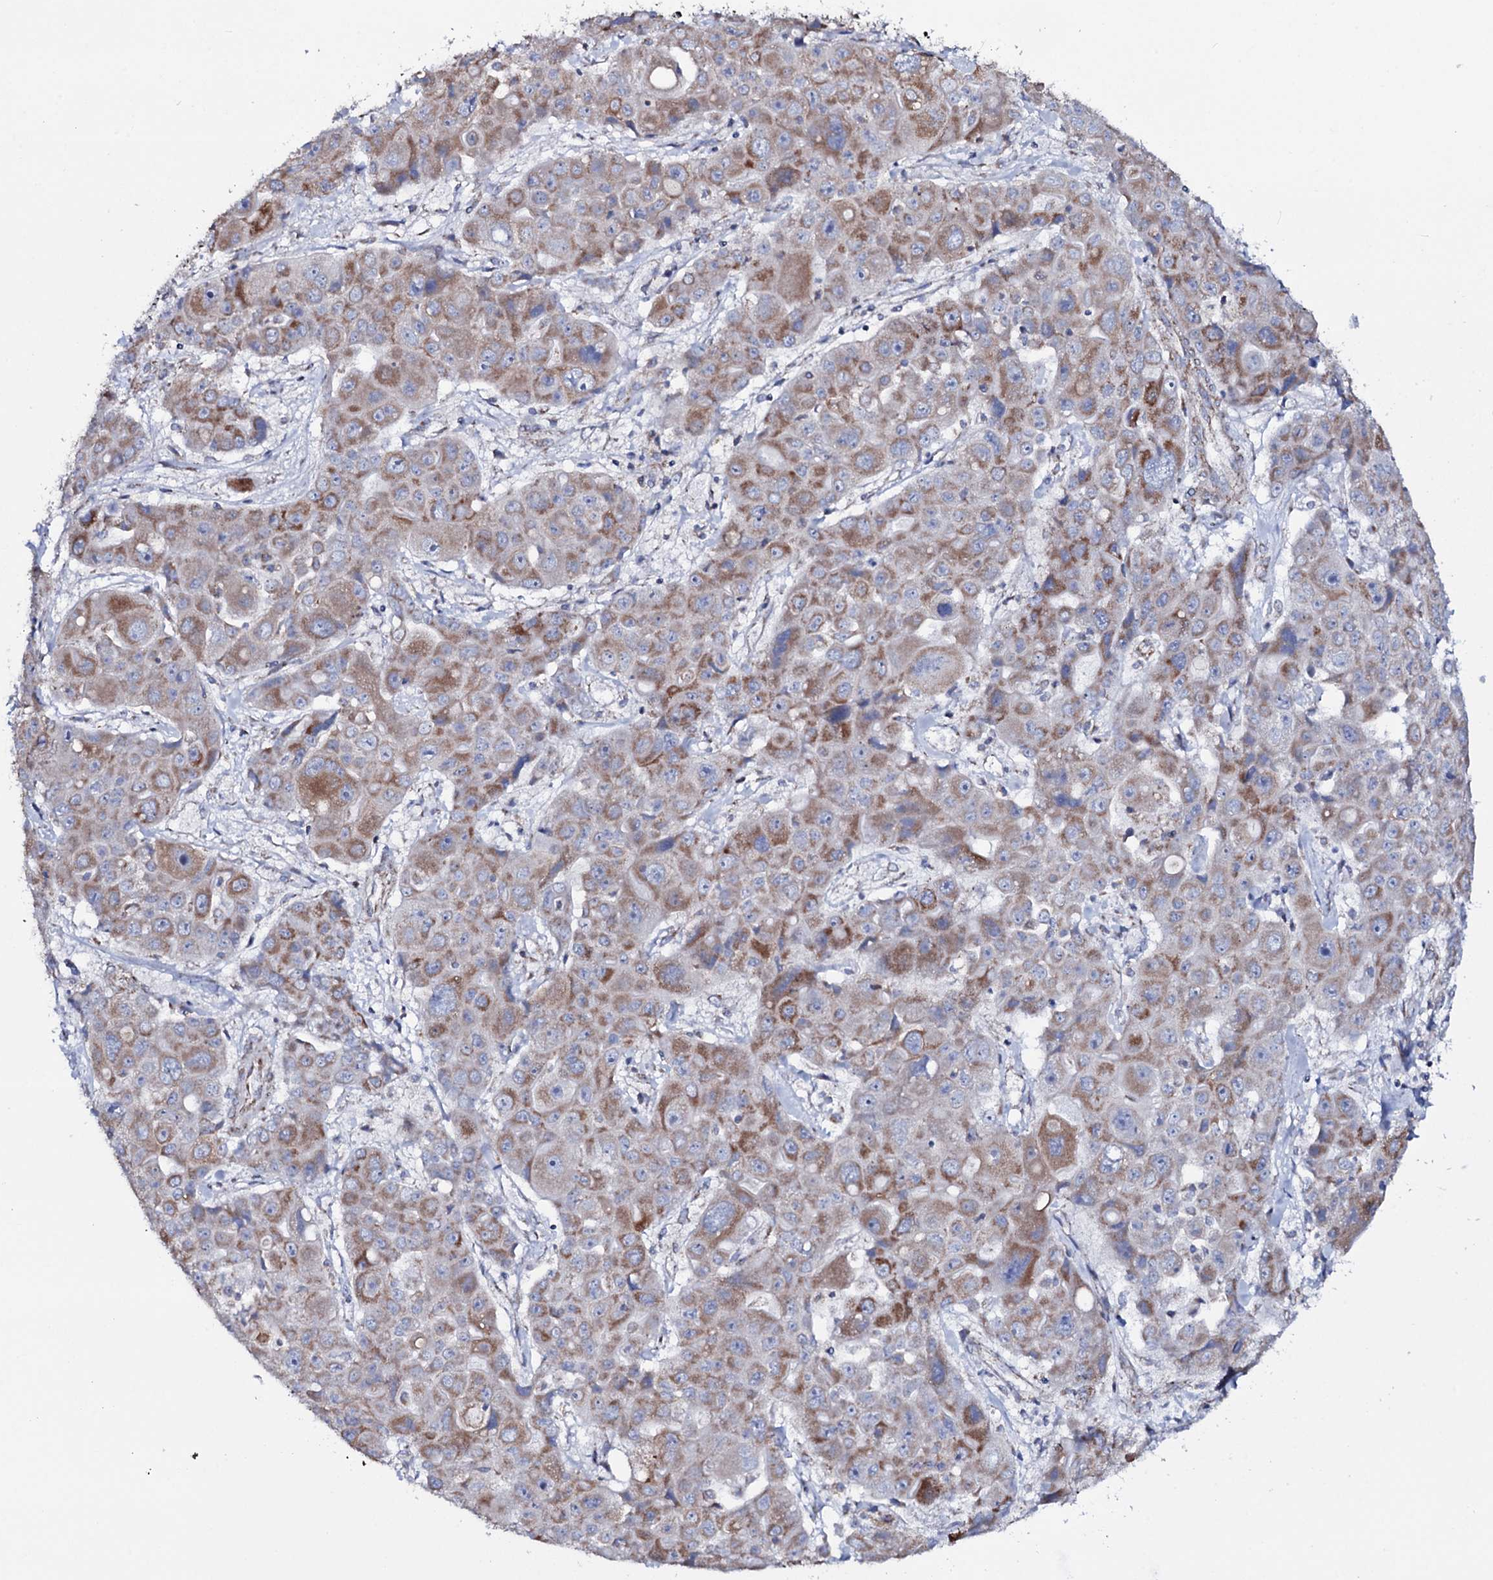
{"staining": {"intensity": "moderate", "quantity": ">75%", "location": "cytoplasmic/membranous"}, "tissue": "liver cancer", "cell_type": "Tumor cells", "image_type": "cancer", "snomed": [{"axis": "morphology", "description": "Cholangiocarcinoma"}, {"axis": "topography", "description": "Liver"}], "caption": "Moderate cytoplasmic/membranous positivity for a protein is present in about >75% of tumor cells of liver cancer using immunohistochemistry (IHC).", "gene": "MRPS35", "patient": {"sex": "male", "age": 67}}